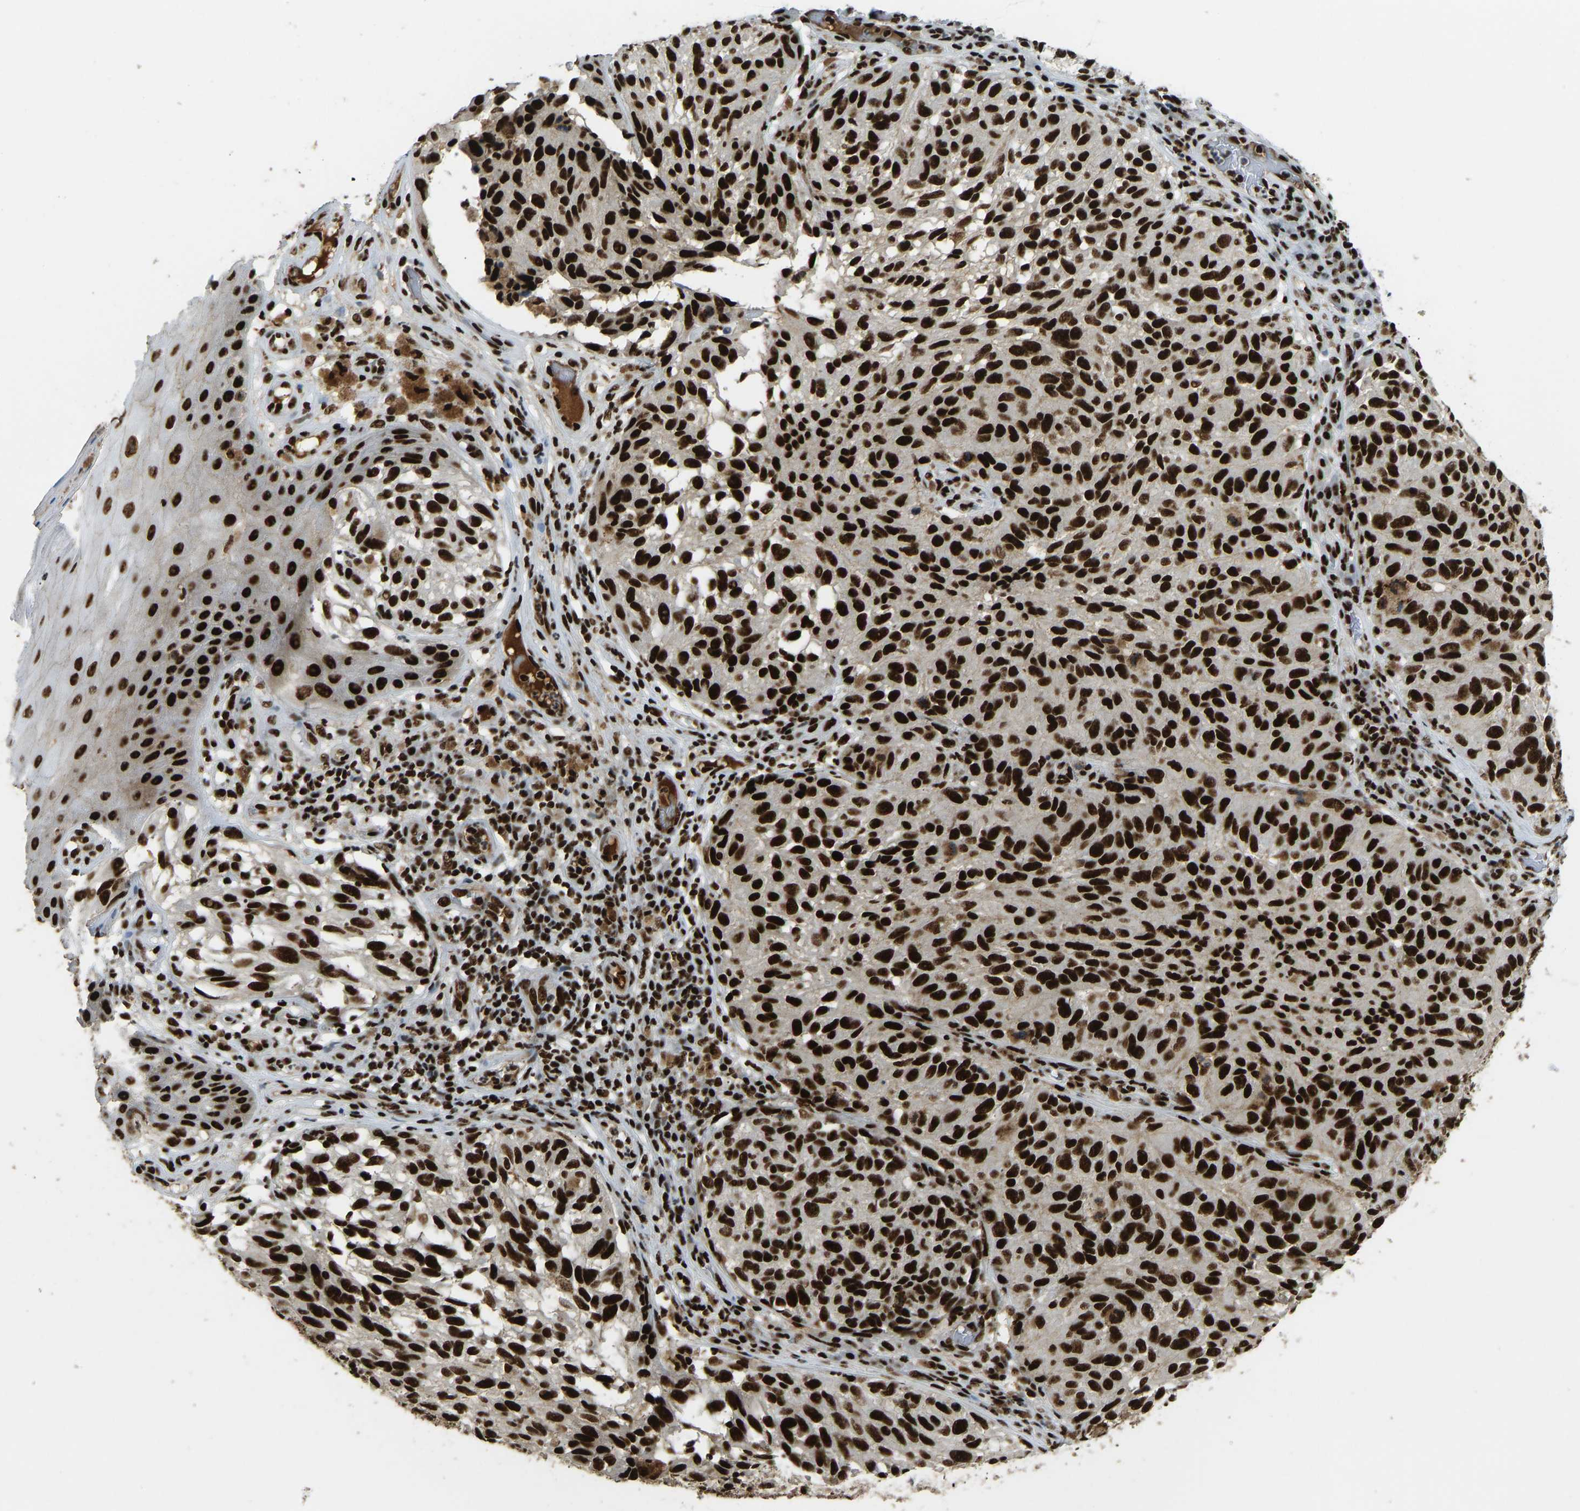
{"staining": {"intensity": "strong", "quantity": ">75%", "location": "nuclear"}, "tissue": "melanoma", "cell_type": "Tumor cells", "image_type": "cancer", "snomed": [{"axis": "morphology", "description": "Malignant melanoma, NOS"}, {"axis": "topography", "description": "Skin"}], "caption": "Human melanoma stained with a protein marker shows strong staining in tumor cells.", "gene": "FOXK1", "patient": {"sex": "female", "age": 73}}